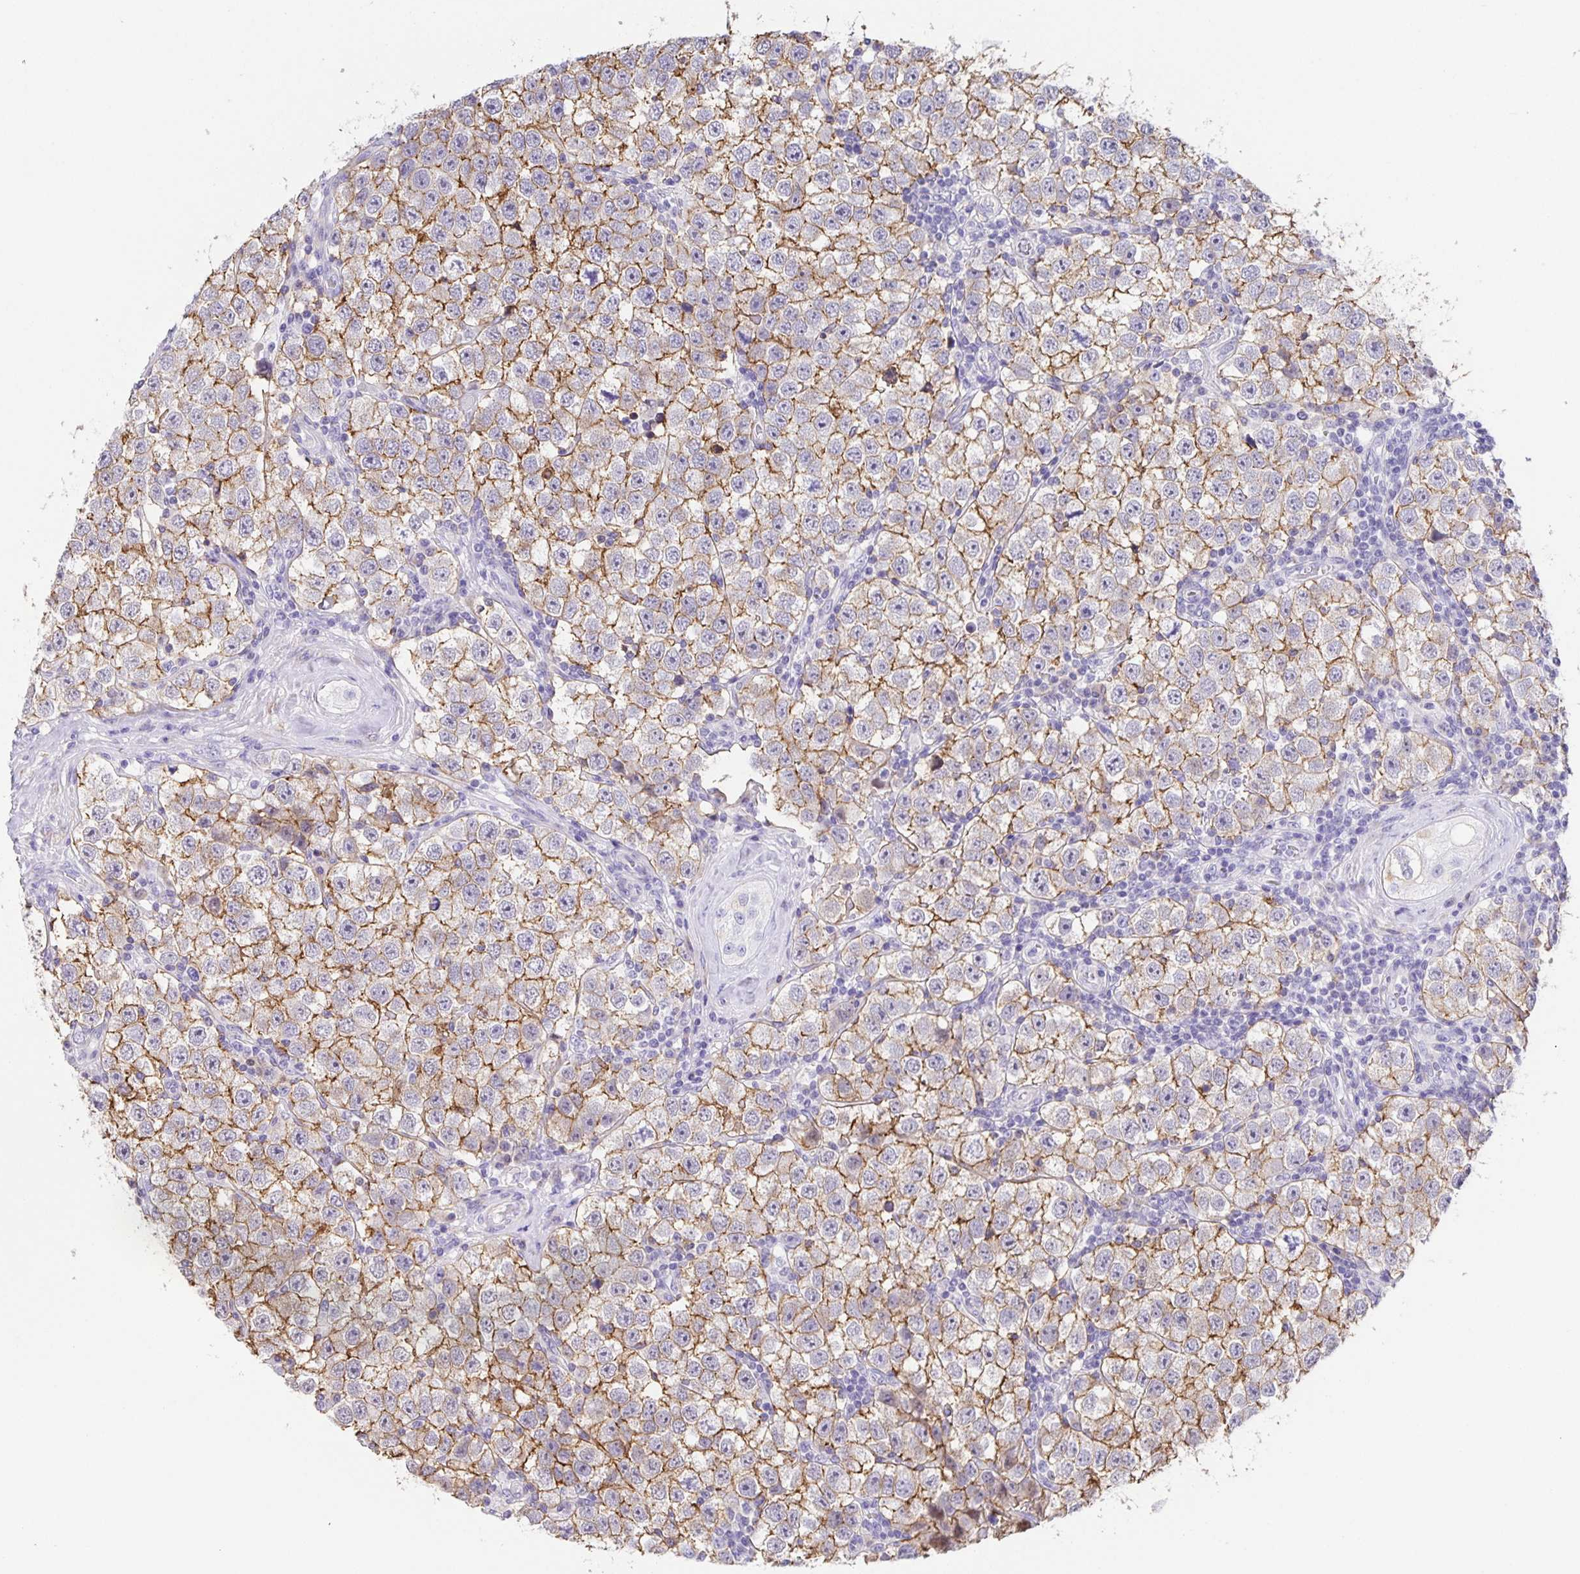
{"staining": {"intensity": "moderate", "quantity": "25%-75%", "location": "cytoplasmic/membranous"}, "tissue": "testis cancer", "cell_type": "Tumor cells", "image_type": "cancer", "snomed": [{"axis": "morphology", "description": "Seminoma, NOS"}, {"axis": "topography", "description": "Testis"}], "caption": "IHC (DAB (3,3'-diaminobenzidine)) staining of human testis cancer (seminoma) demonstrates moderate cytoplasmic/membranous protein positivity in about 25%-75% of tumor cells. (DAB (3,3'-diaminobenzidine) IHC, brown staining for protein, blue staining for nuclei).", "gene": "PRR36", "patient": {"sex": "male", "age": 34}}